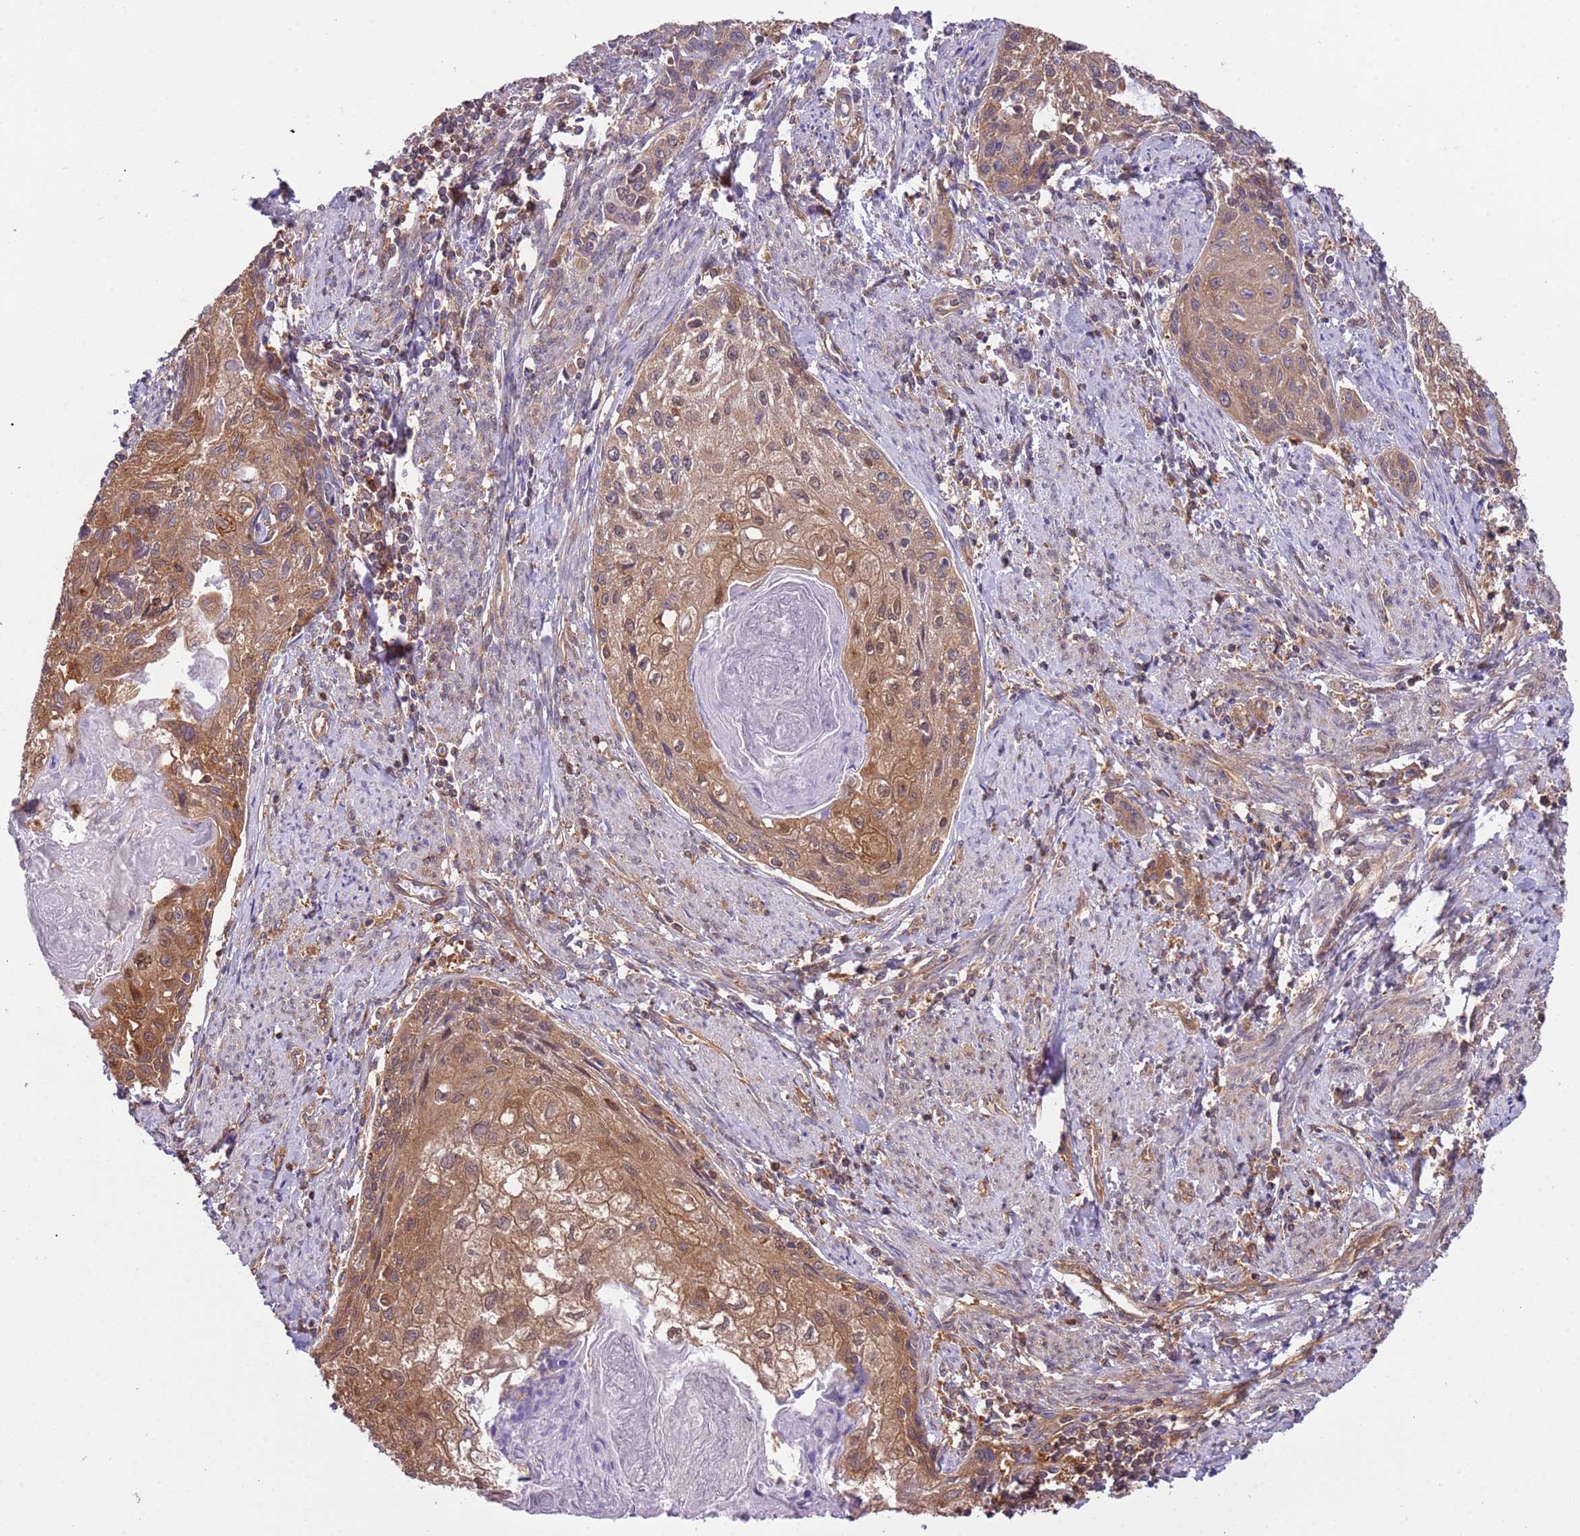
{"staining": {"intensity": "moderate", "quantity": "25%-75%", "location": "cytoplasmic/membranous"}, "tissue": "cervical cancer", "cell_type": "Tumor cells", "image_type": "cancer", "snomed": [{"axis": "morphology", "description": "Squamous cell carcinoma, NOS"}, {"axis": "topography", "description": "Cervix"}], "caption": "This micrograph demonstrates IHC staining of cervical squamous cell carcinoma, with medium moderate cytoplasmic/membranous staining in approximately 25%-75% of tumor cells.", "gene": "STIP1", "patient": {"sex": "female", "age": 67}}